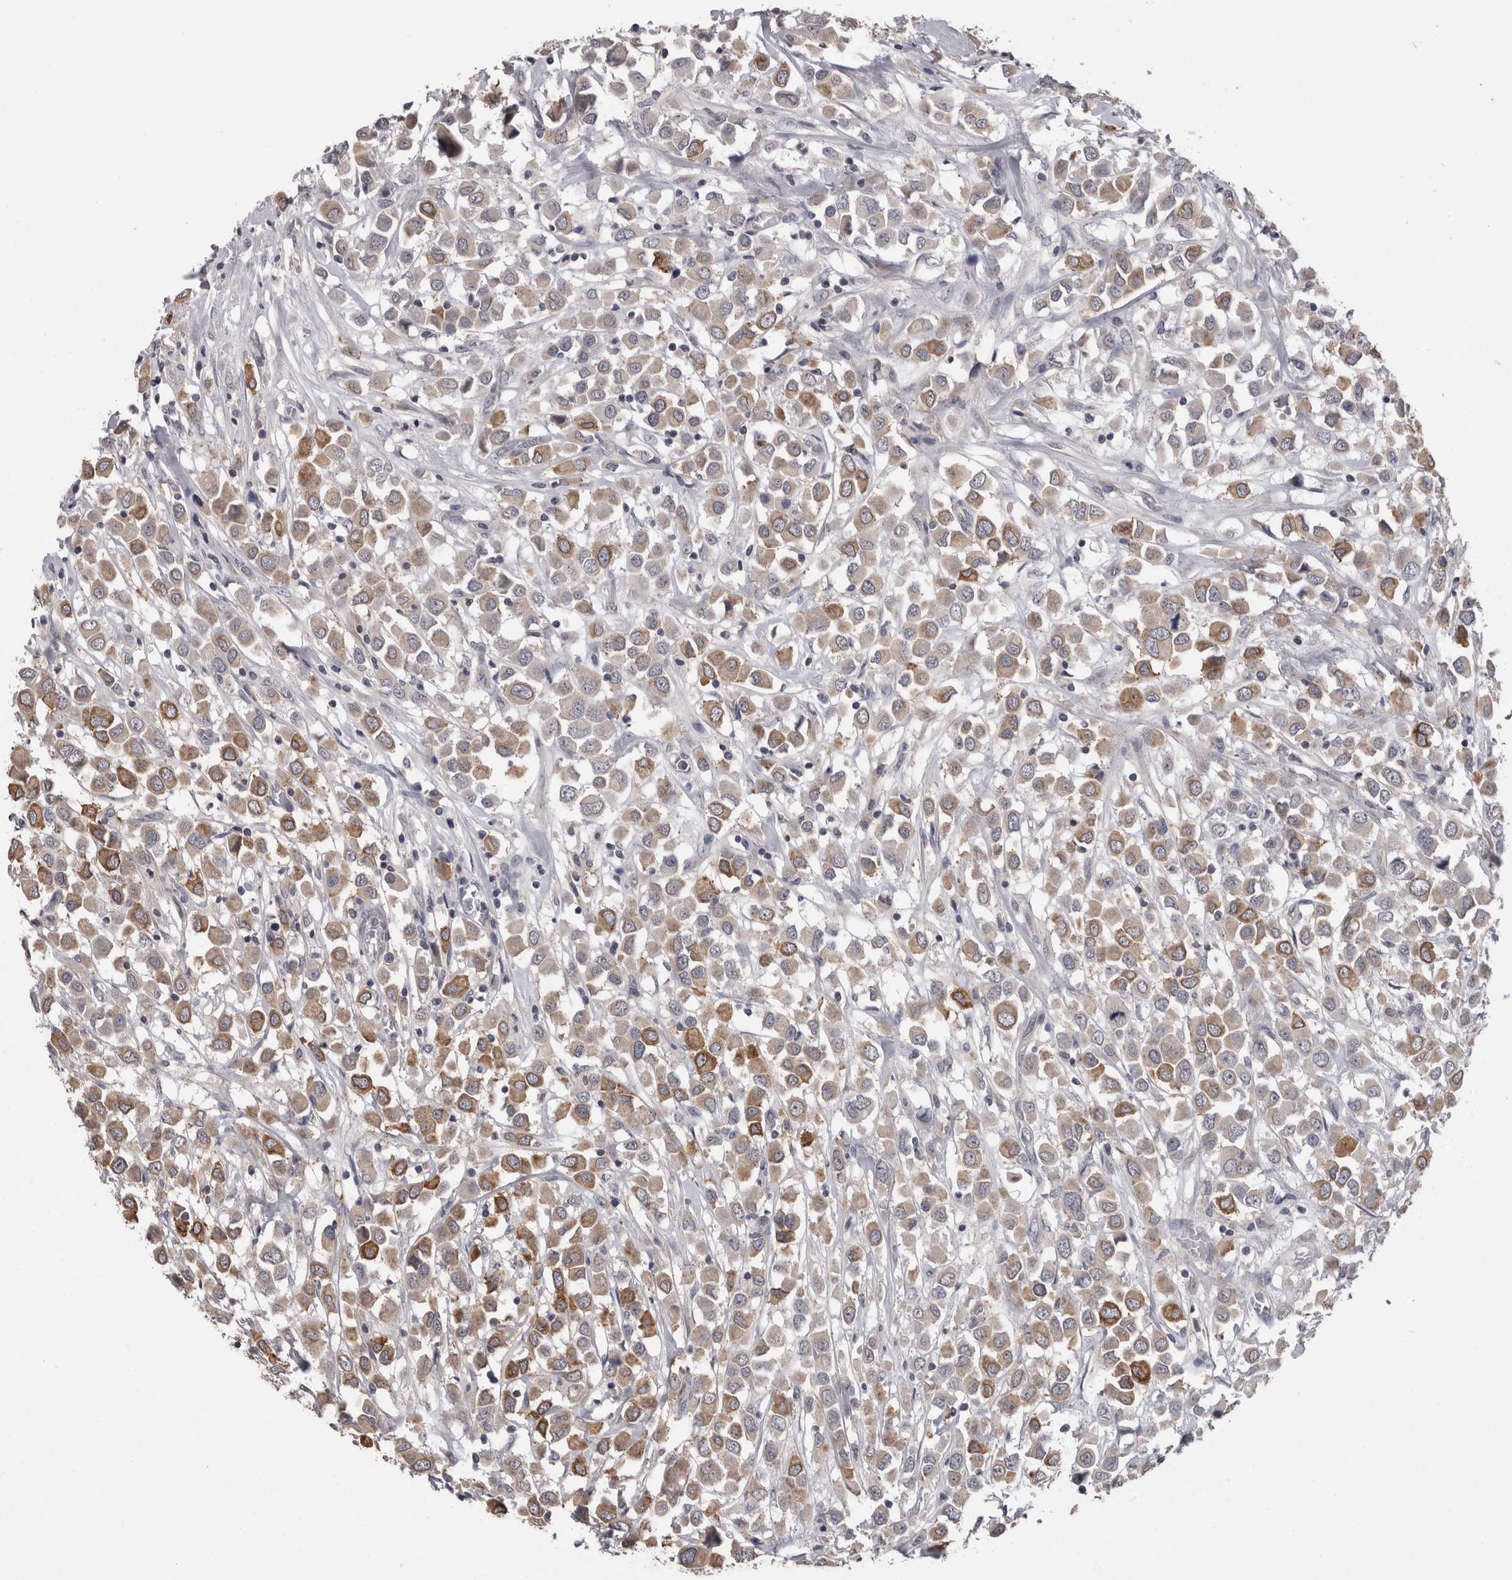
{"staining": {"intensity": "moderate", "quantity": ">75%", "location": "cytoplasmic/membranous"}, "tissue": "breast cancer", "cell_type": "Tumor cells", "image_type": "cancer", "snomed": [{"axis": "morphology", "description": "Duct carcinoma"}, {"axis": "topography", "description": "Breast"}], "caption": "A high-resolution image shows IHC staining of infiltrating ductal carcinoma (breast), which displays moderate cytoplasmic/membranous positivity in about >75% of tumor cells. (DAB IHC, brown staining for protein, blue staining for nuclei).", "gene": "PON3", "patient": {"sex": "female", "age": 61}}